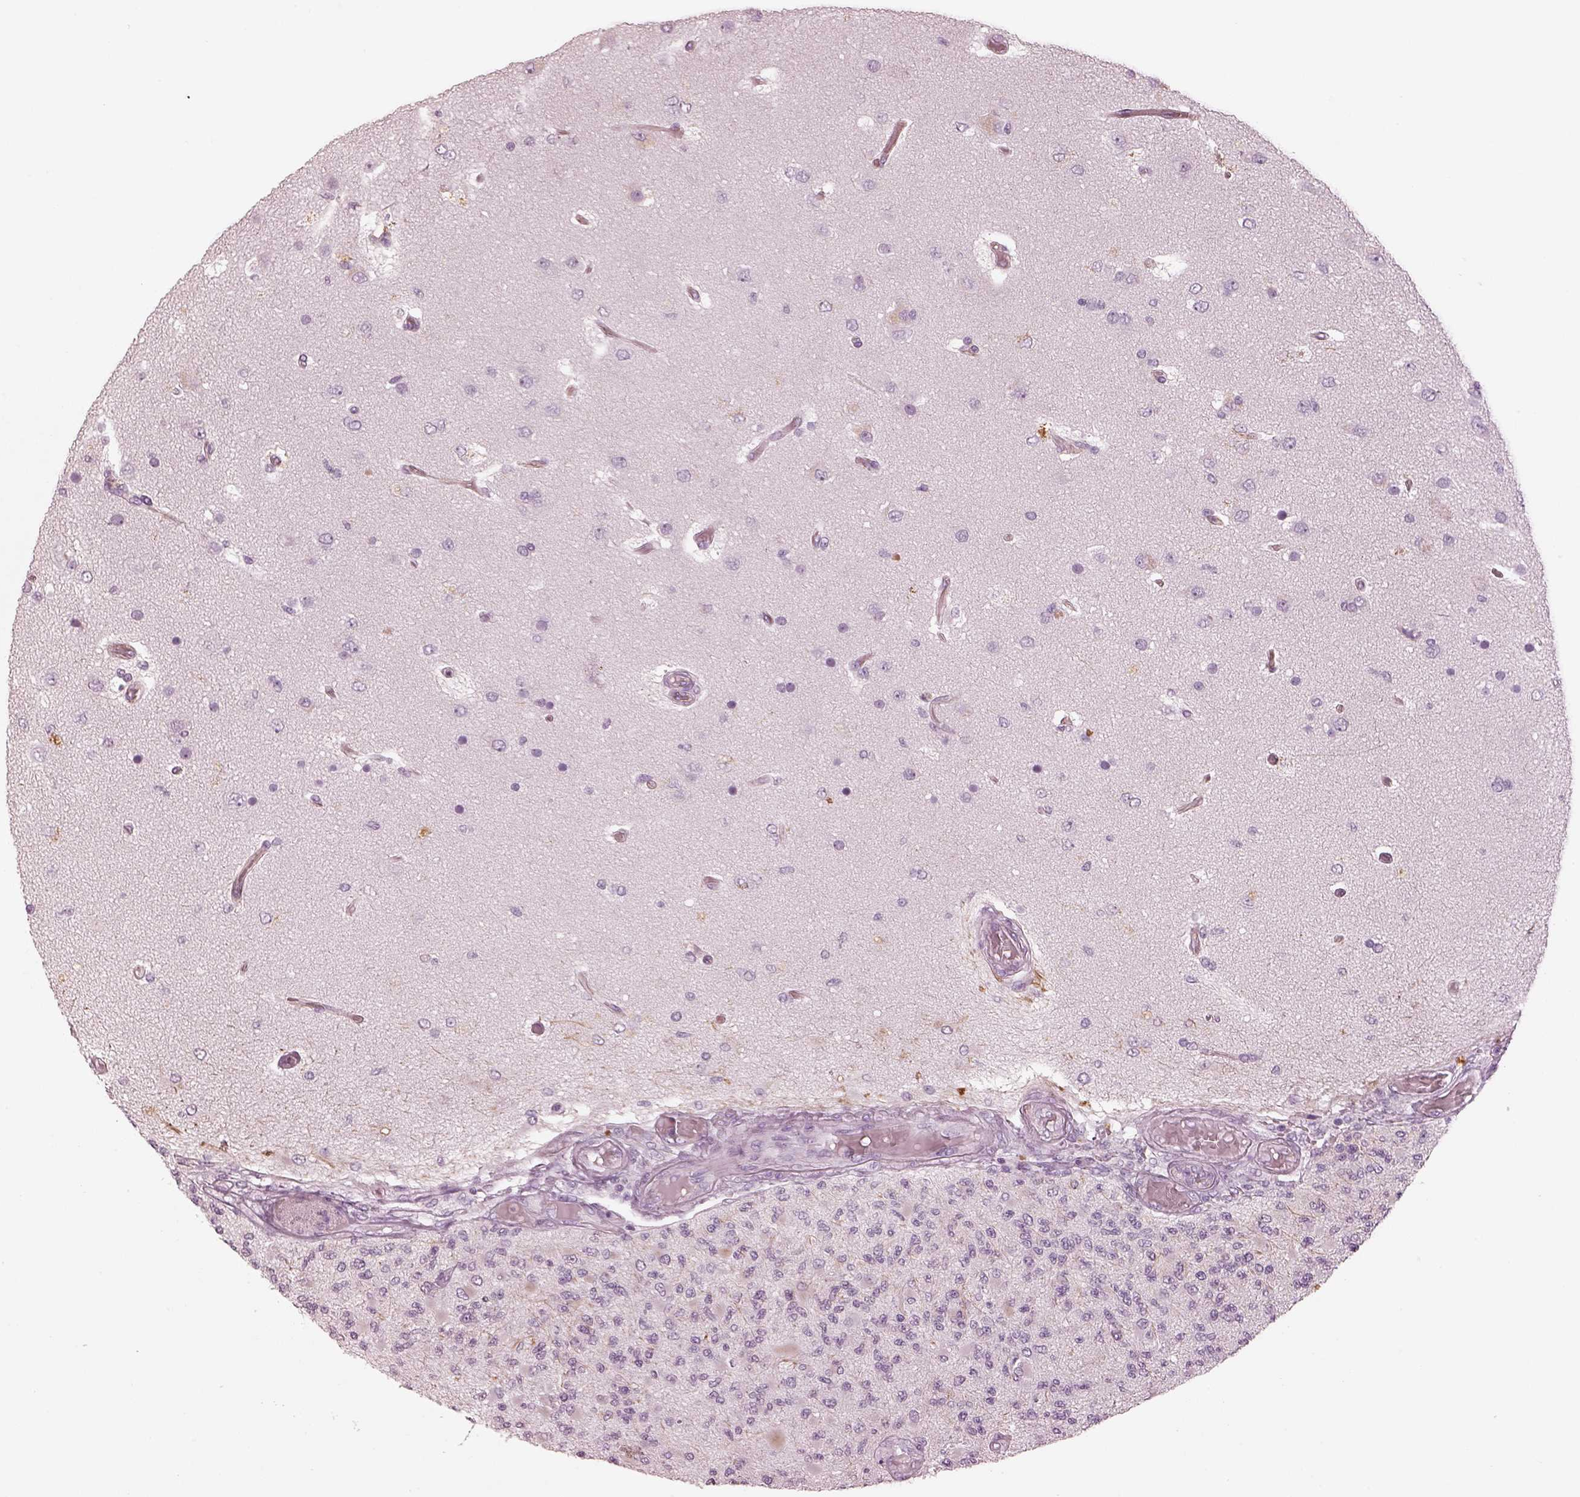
{"staining": {"intensity": "negative", "quantity": "none", "location": "none"}, "tissue": "glioma", "cell_type": "Tumor cells", "image_type": "cancer", "snomed": [{"axis": "morphology", "description": "Glioma, malignant, High grade"}, {"axis": "topography", "description": "Brain"}], "caption": "IHC of glioma reveals no staining in tumor cells.", "gene": "OPN4", "patient": {"sex": "female", "age": 63}}